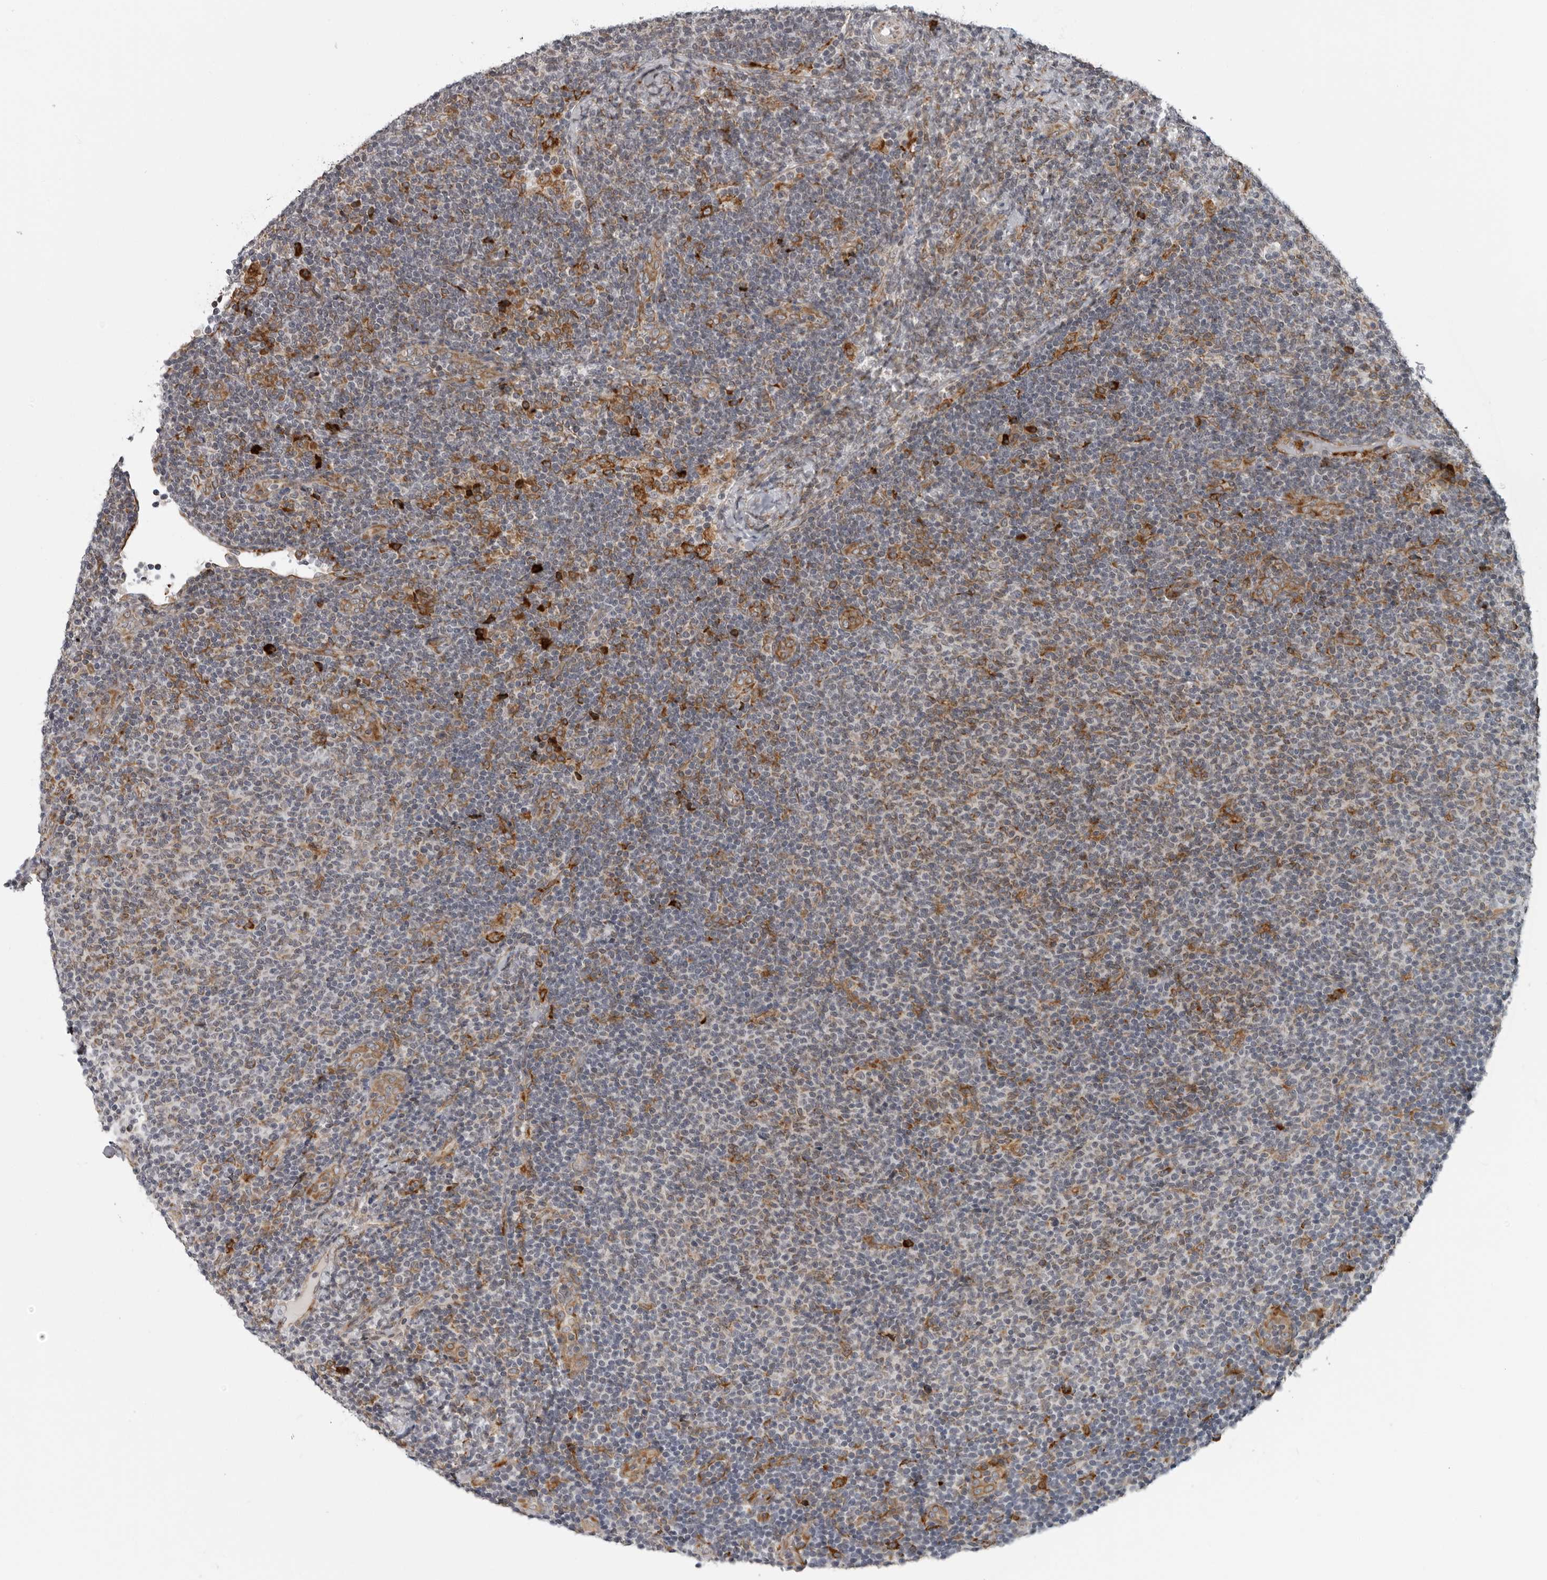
{"staining": {"intensity": "negative", "quantity": "none", "location": "none"}, "tissue": "lymphoma", "cell_type": "Tumor cells", "image_type": "cancer", "snomed": [{"axis": "morphology", "description": "Malignant lymphoma, non-Hodgkin's type, Low grade"}, {"axis": "topography", "description": "Lymph node"}], "caption": "An image of lymphoma stained for a protein reveals no brown staining in tumor cells. (Immunohistochemistry, brightfield microscopy, high magnification).", "gene": "ALPK2", "patient": {"sex": "male", "age": 66}}